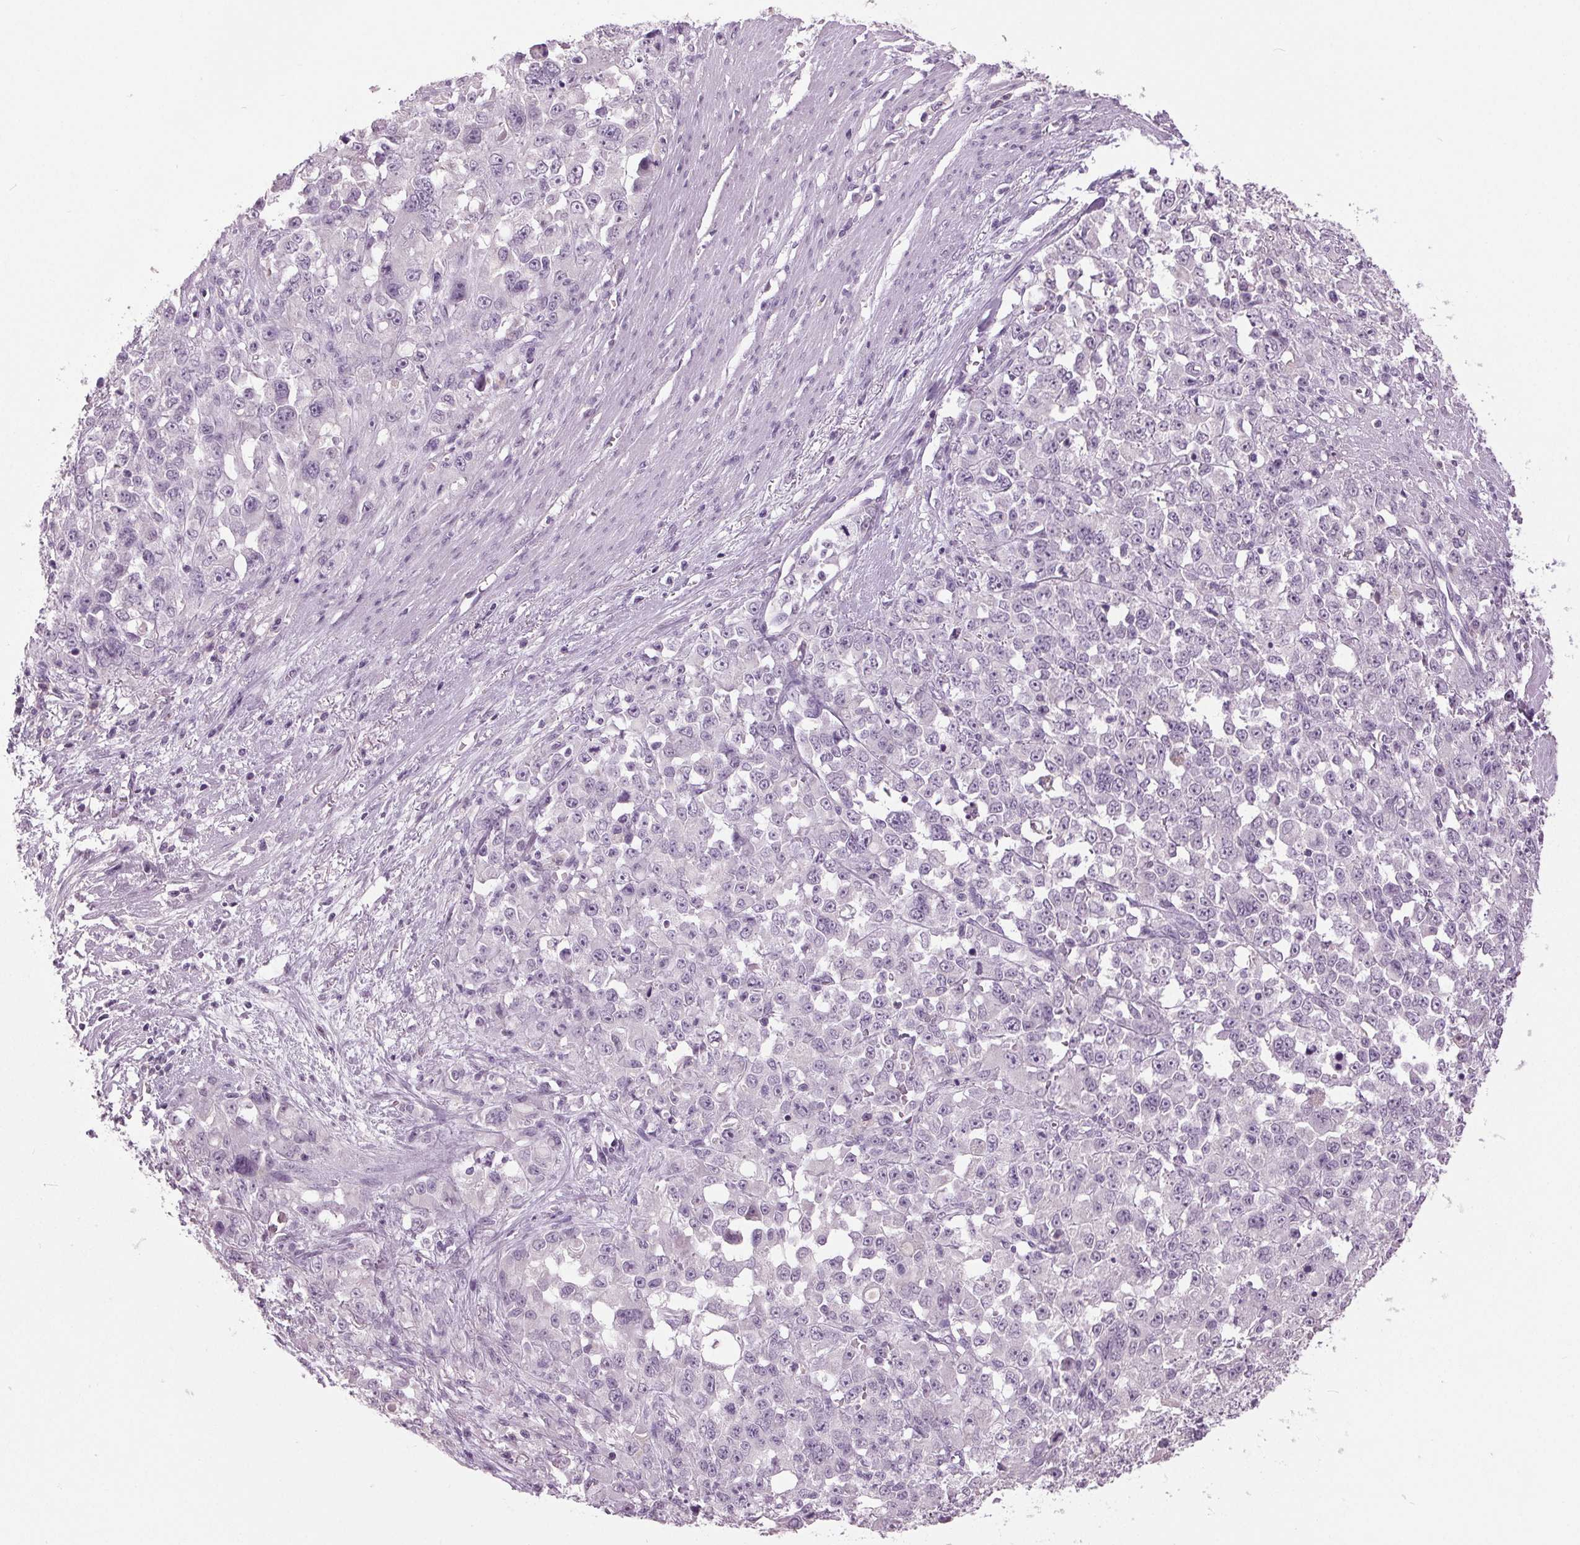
{"staining": {"intensity": "negative", "quantity": "none", "location": "none"}, "tissue": "stomach cancer", "cell_type": "Tumor cells", "image_type": "cancer", "snomed": [{"axis": "morphology", "description": "Adenocarcinoma, NOS"}, {"axis": "topography", "description": "Stomach"}], "caption": "Protein analysis of stomach cancer demonstrates no significant expression in tumor cells.", "gene": "DNAH12", "patient": {"sex": "female", "age": 76}}